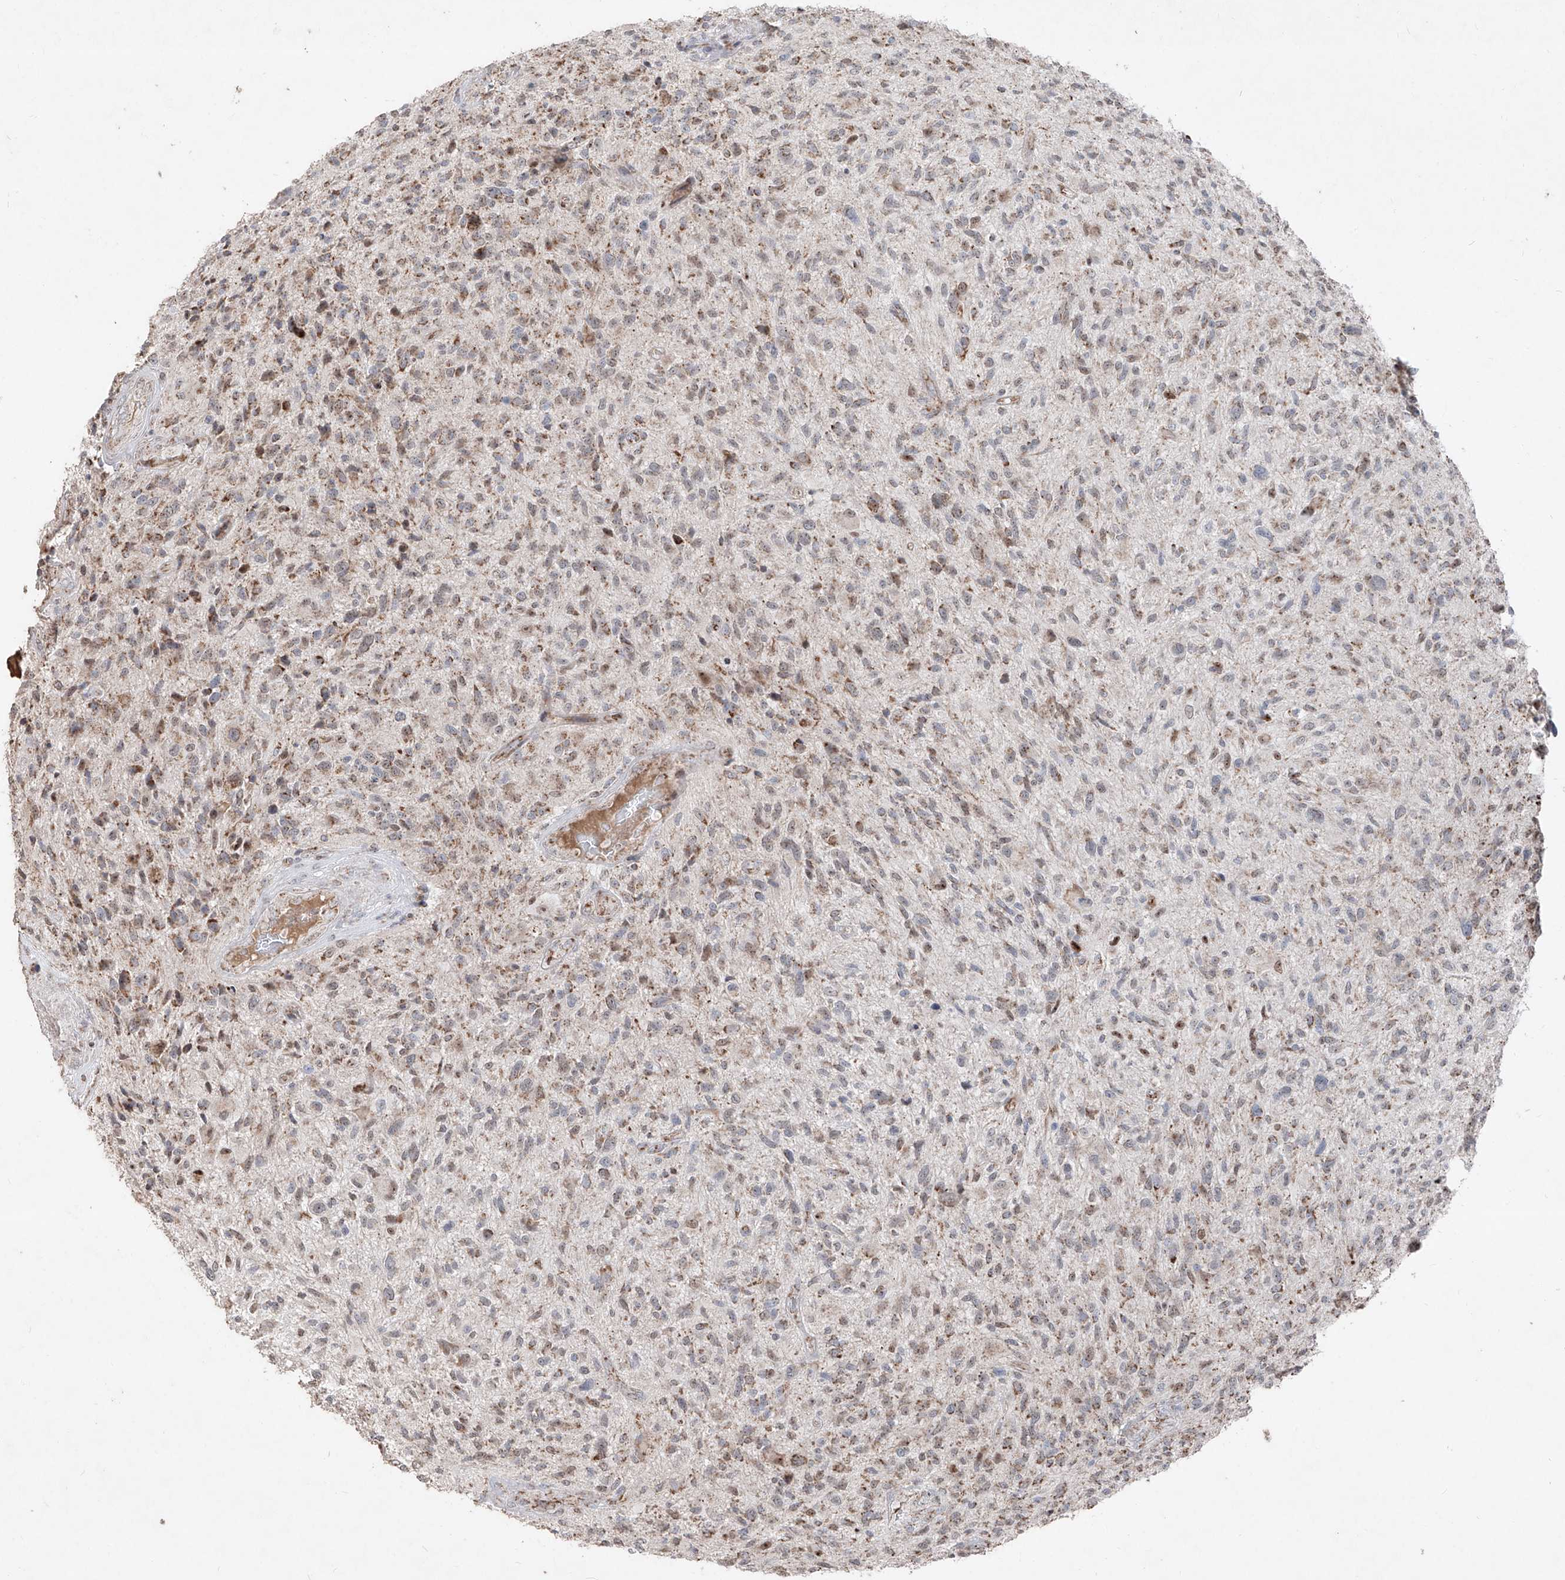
{"staining": {"intensity": "weak", "quantity": "25%-75%", "location": "cytoplasmic/membranous"}, "tissue": "glioma", "cell_type": "Tumor cells", "image_type": "cancer", "snomed": [{"axis": "morphology", "description": "Glioma, malignant, High grade"}, {"axis": "topography", "description": "Brain"}], "caption": "Immunohistochemistry (IHC) image of malignant glioma (high-grade) stained for a protein (brown), which shows low levels of weak cytoplasmic/membranous positivity in about 25%-75% of tumor cells.", "gene": "NDUFB3", "patient": {"sex": "male", "age": 47}}